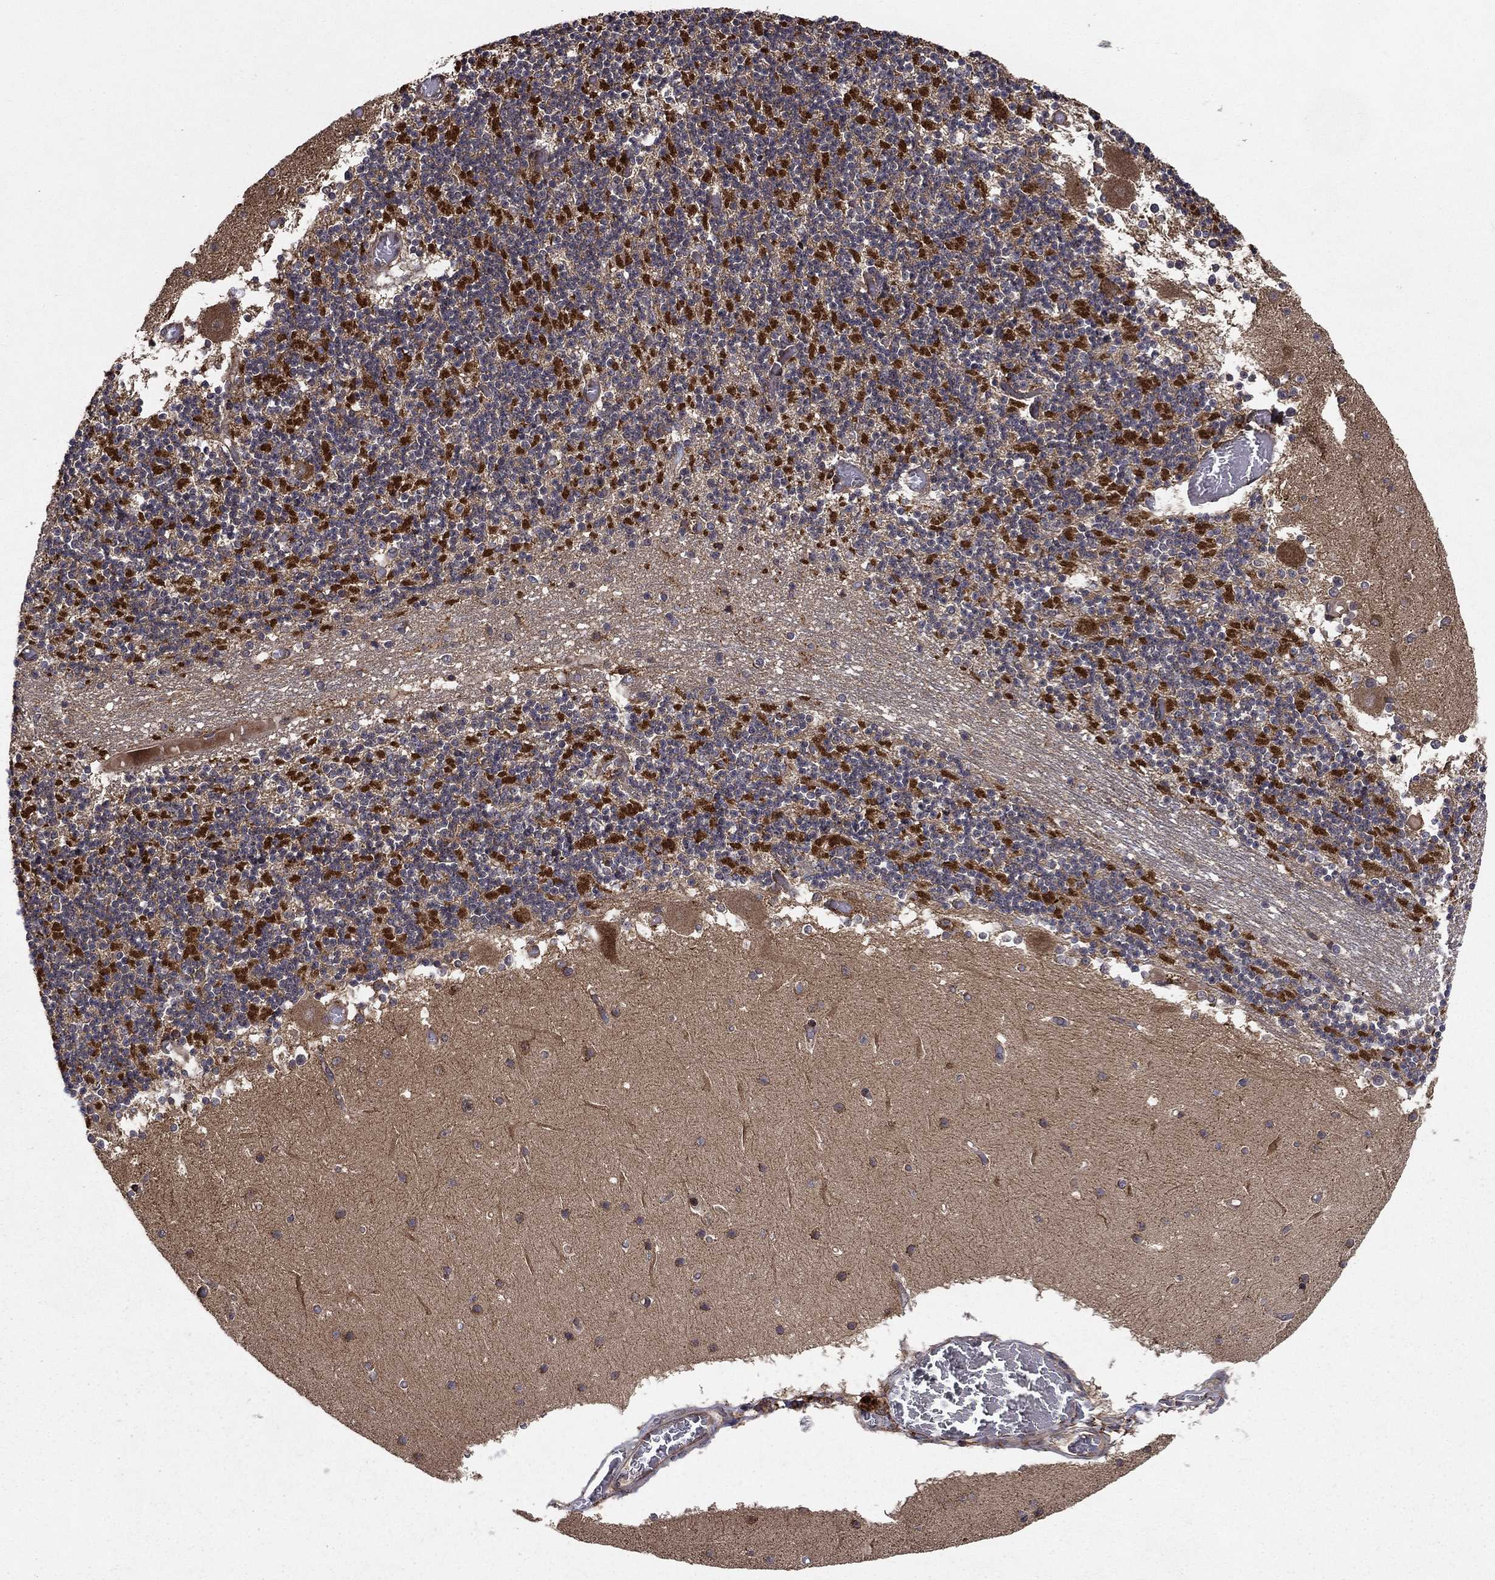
{"staining": {"intensity": "negative", "quantity": "none", "location": "none"}, "tissue": "cerebellum", "cell_type": "Cells in granular layer", "image_type": "normal", "snomed": [{"axis": "morphology", "description": "Normal tissue, NOS"}, {"axis": "topography", "description": "Cerebellum"}], "caption": "Immunohistochemical staining of benign cerebellum demonstrates no significant expression in cells in granular layer. The staining is performed using DAB (3,3'-diaminobenzidine) brown chromogen with nuclei counter-stained in using hematoxylin.", "gene": "BABAM2", "patient": {"sex": "female", "age": 28}}